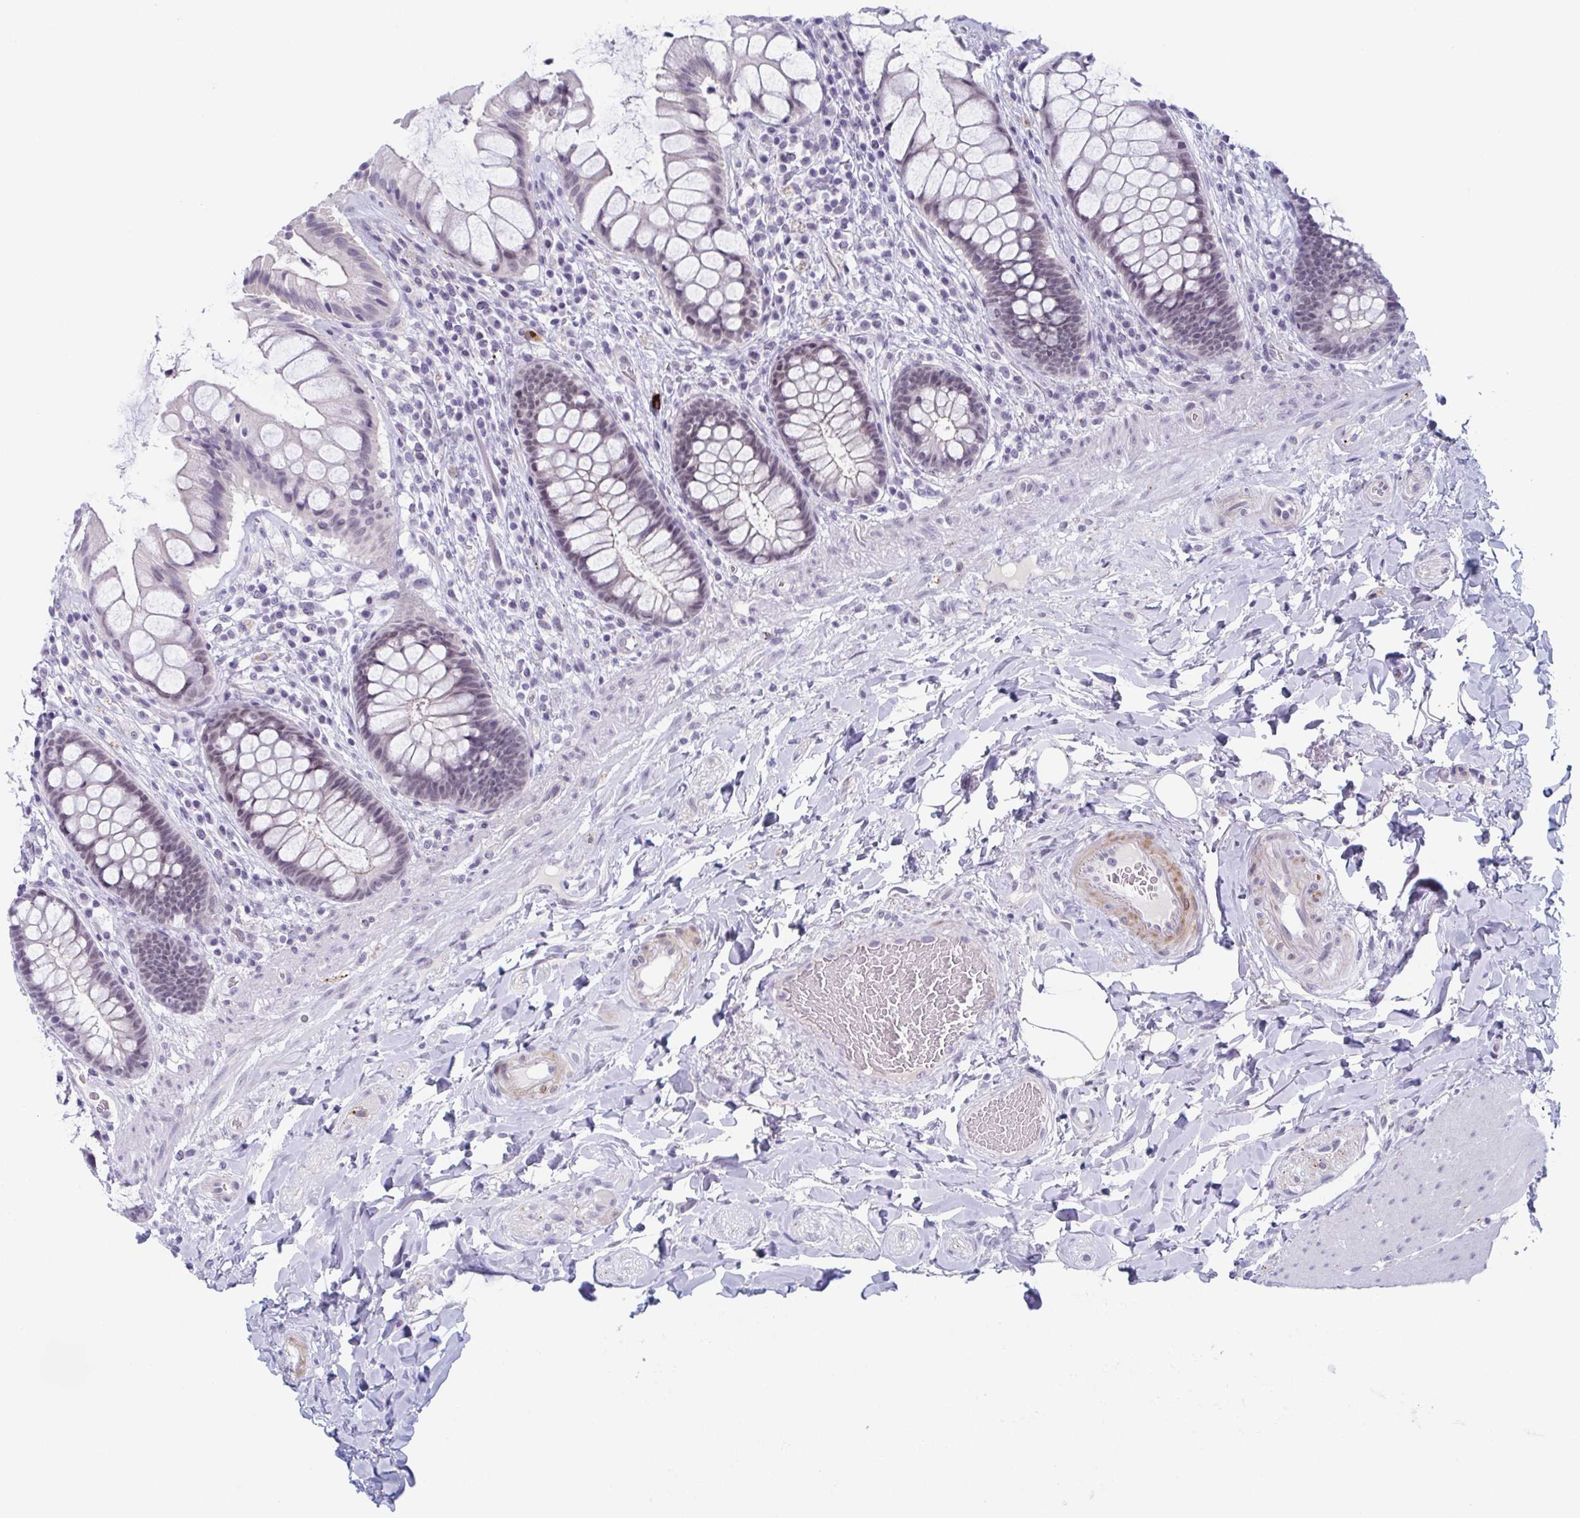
{"staining": {"intensity": "weak", "quantity": "<25%", "location": "nuclear"}, "tissue": "rectum", "cell_type": "Glandular cells", "image_type": "normal", "snomed": [{"axis": "morphology", "description": "Normal tissue, NOS"}, {"axis": "topography", "description": "Rectum"}], "caption": "IHC of unremarkable human rectum reveals no staining in glandular cells.", "gene": "ZFP64", "patient": {"sex": "female", "age": 58}}